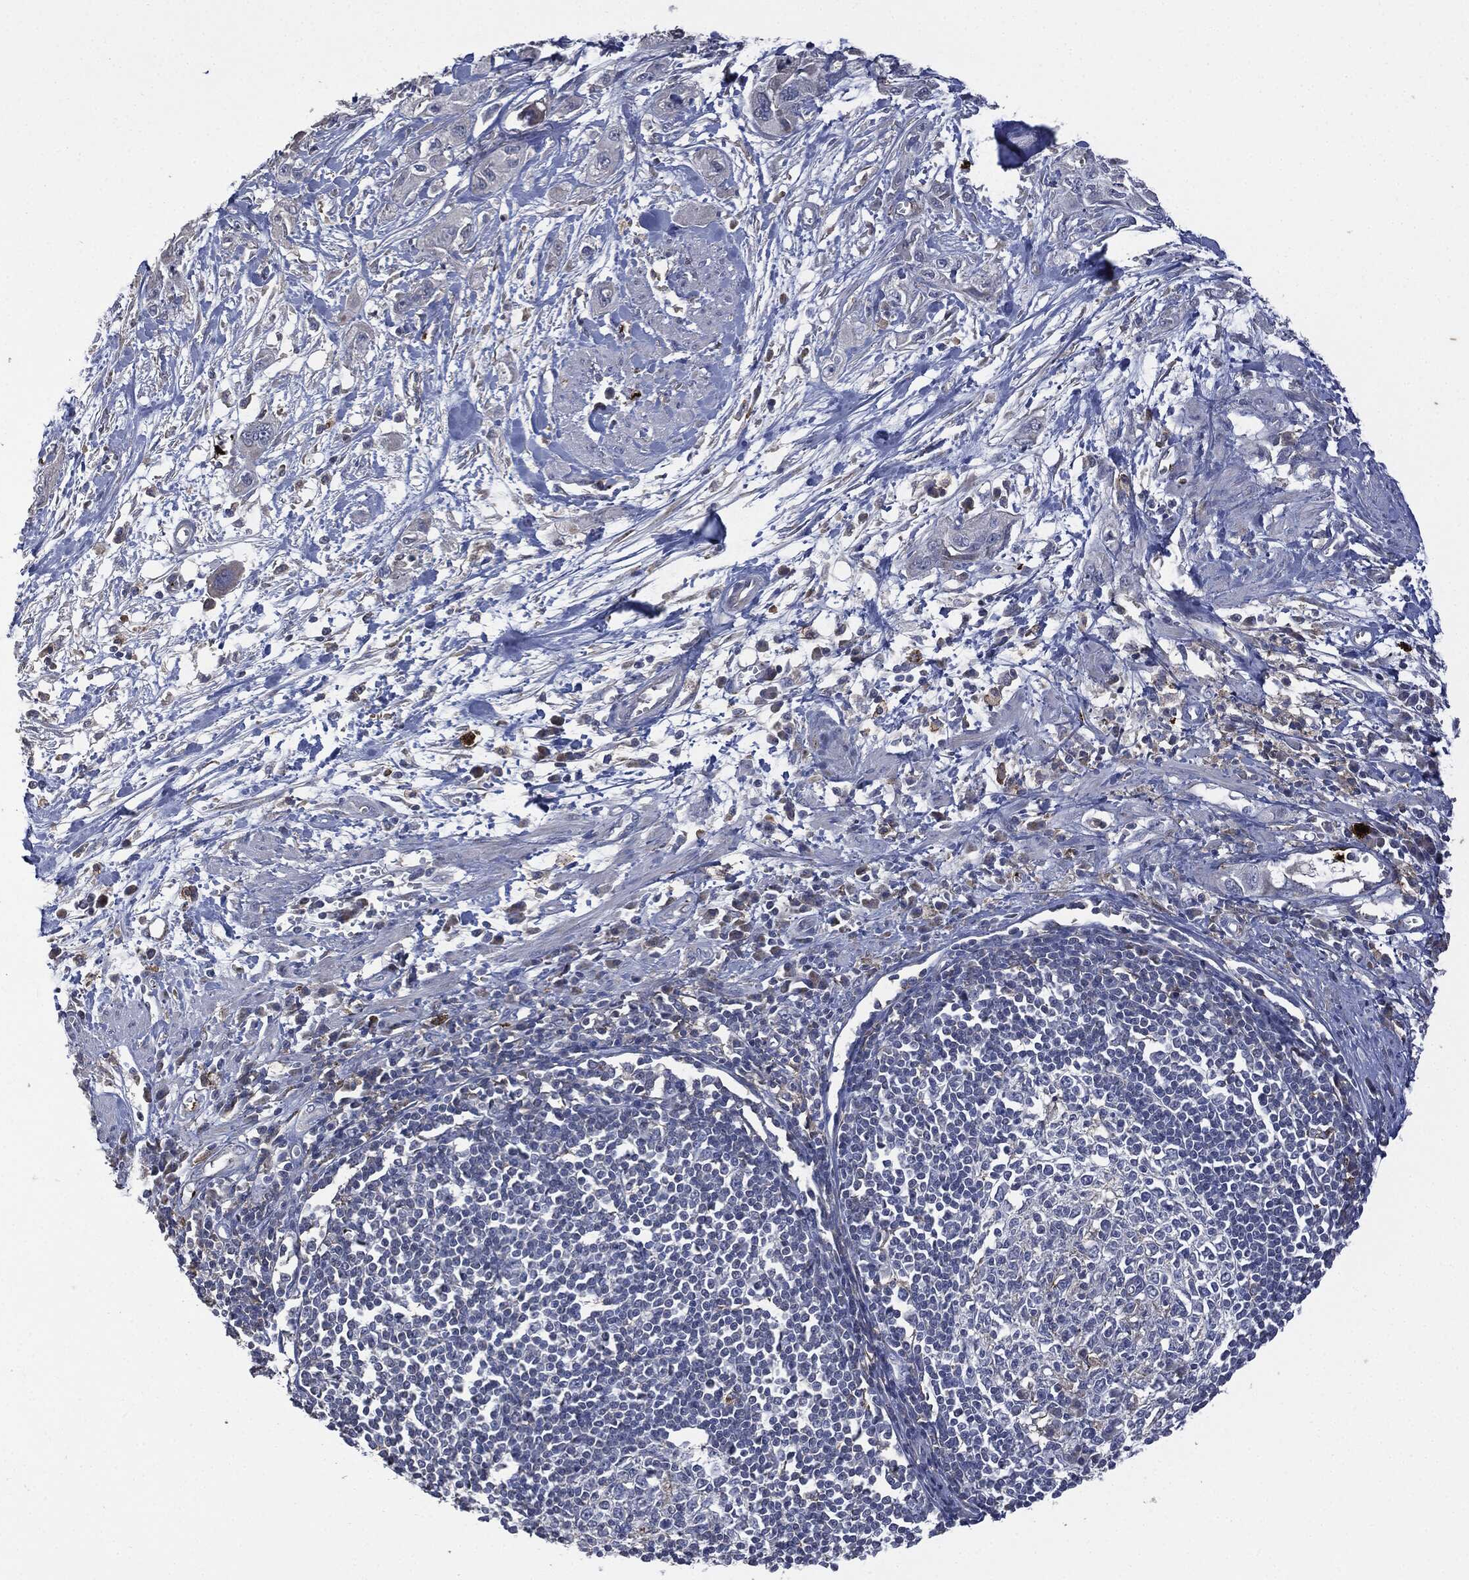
{"staining": {"intensity": "negative", "quantity": "none", "location": "none"}, "tissue": "pancreatic cancer", "cell_type": "Tumor cells", "image_type": "cancer", "snomed": [{"axis": "morphology", "description": "Adenocarcinoma, NOS"}, {"axis": "topography", "description": "Pancreas"}], "caption": "Immunohistochemical staining of pancreatic adenocarcinoma displays no significant expression in tumor cells.", "gene": "CD33", "patient": {"sex": "male", "age": 72}}